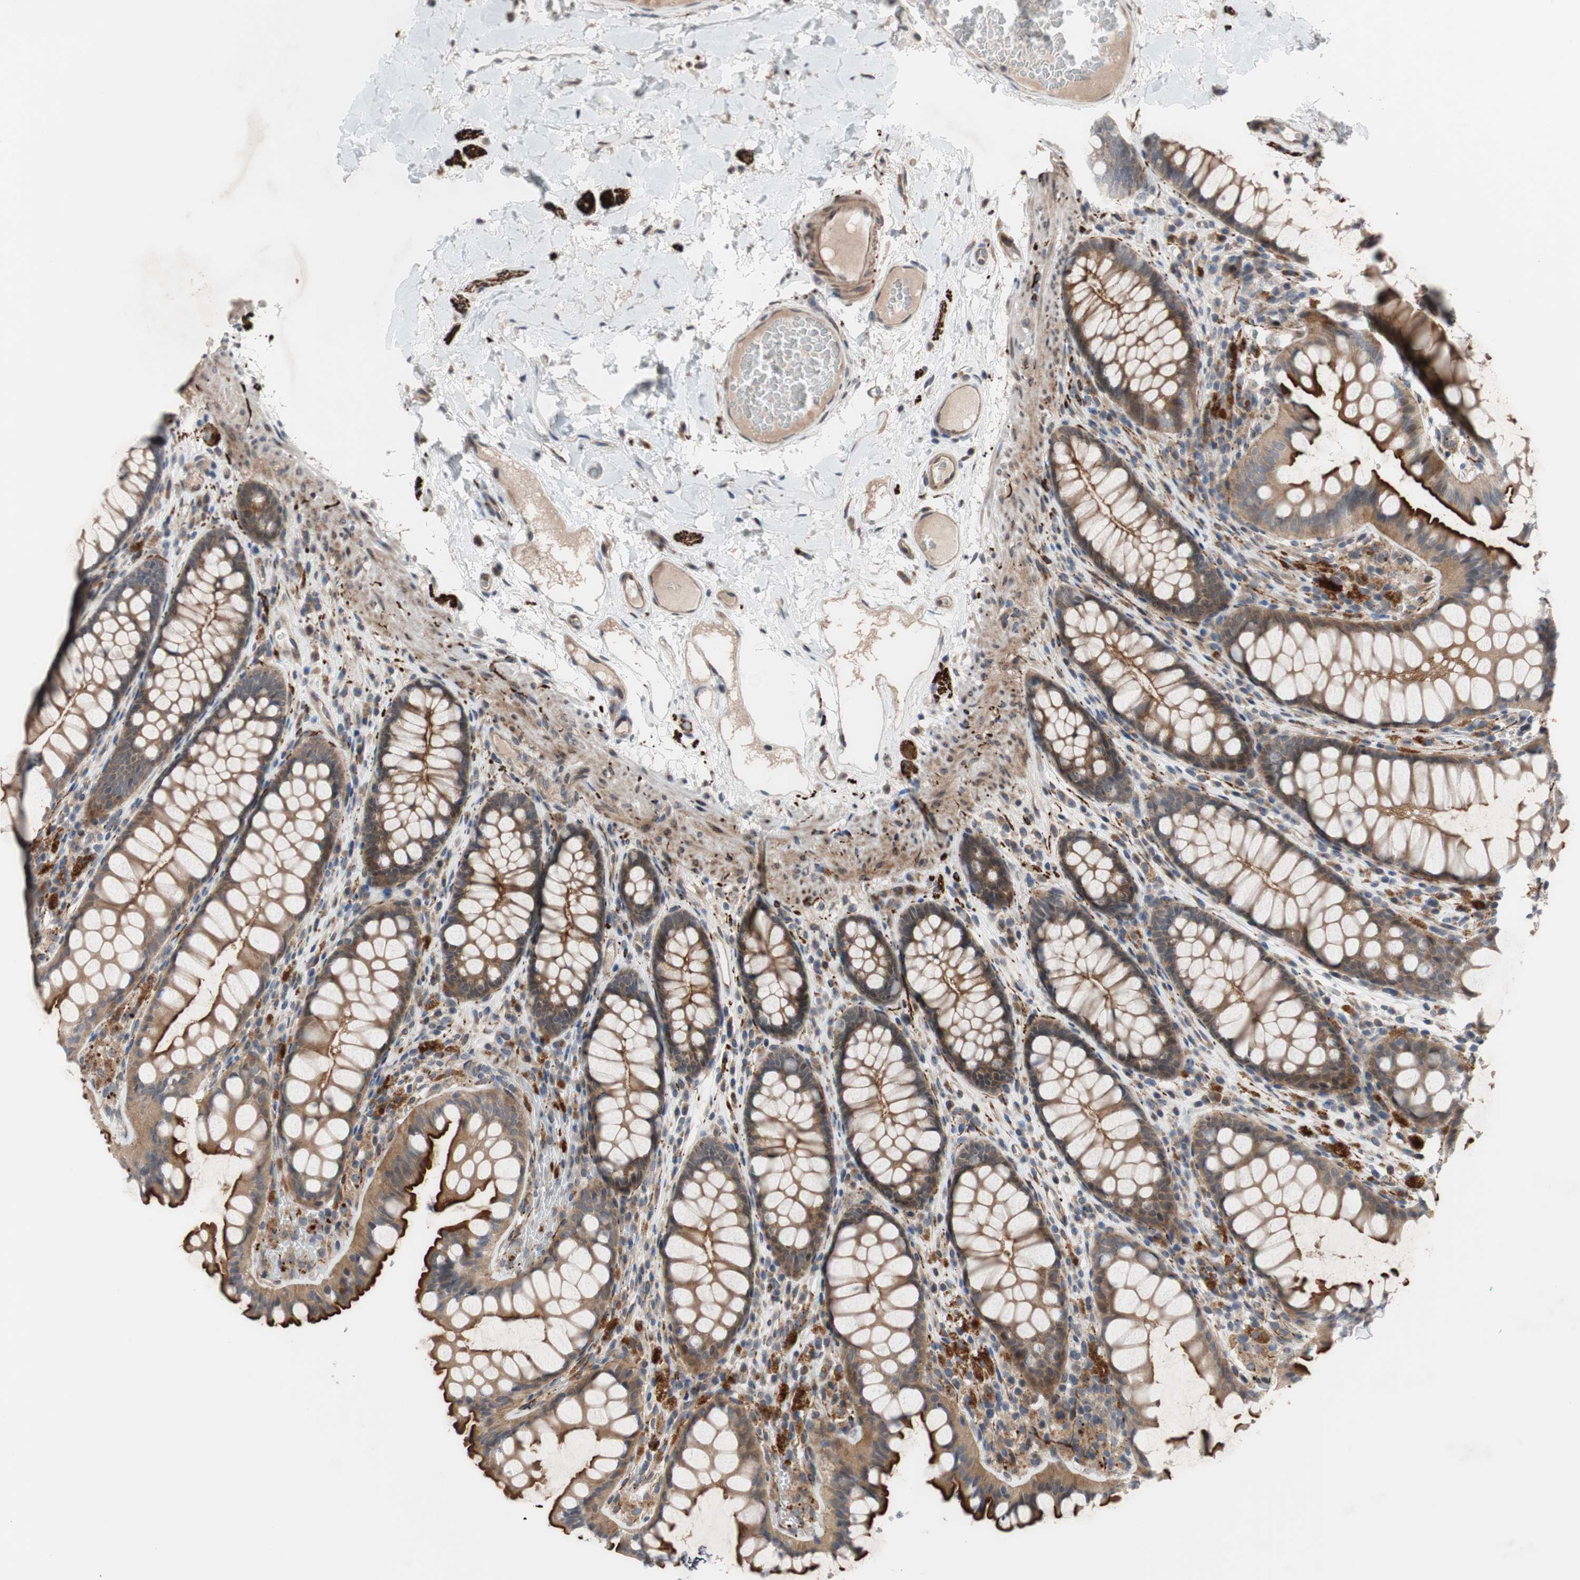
{"staining": {"intensity": "weak", "quantity": ">75%", "location": "cytoplasmic/membranous"}, "tissue": "colon", "cell_type": "Endothelial cells", "image_type": "normal", "snomed": [{"axis": "morphology", "description": "Normal tissue, NOS"}, {"axis": "topography", "description": "Colon"}], "caption": "Protein staining demonstrates weak cytoplasmic/membranous positivity in about >75% of endothelial cells in unremarkable colon.", "gene": "OAZ1", "patient": {"sex": "female", "age": 55}}